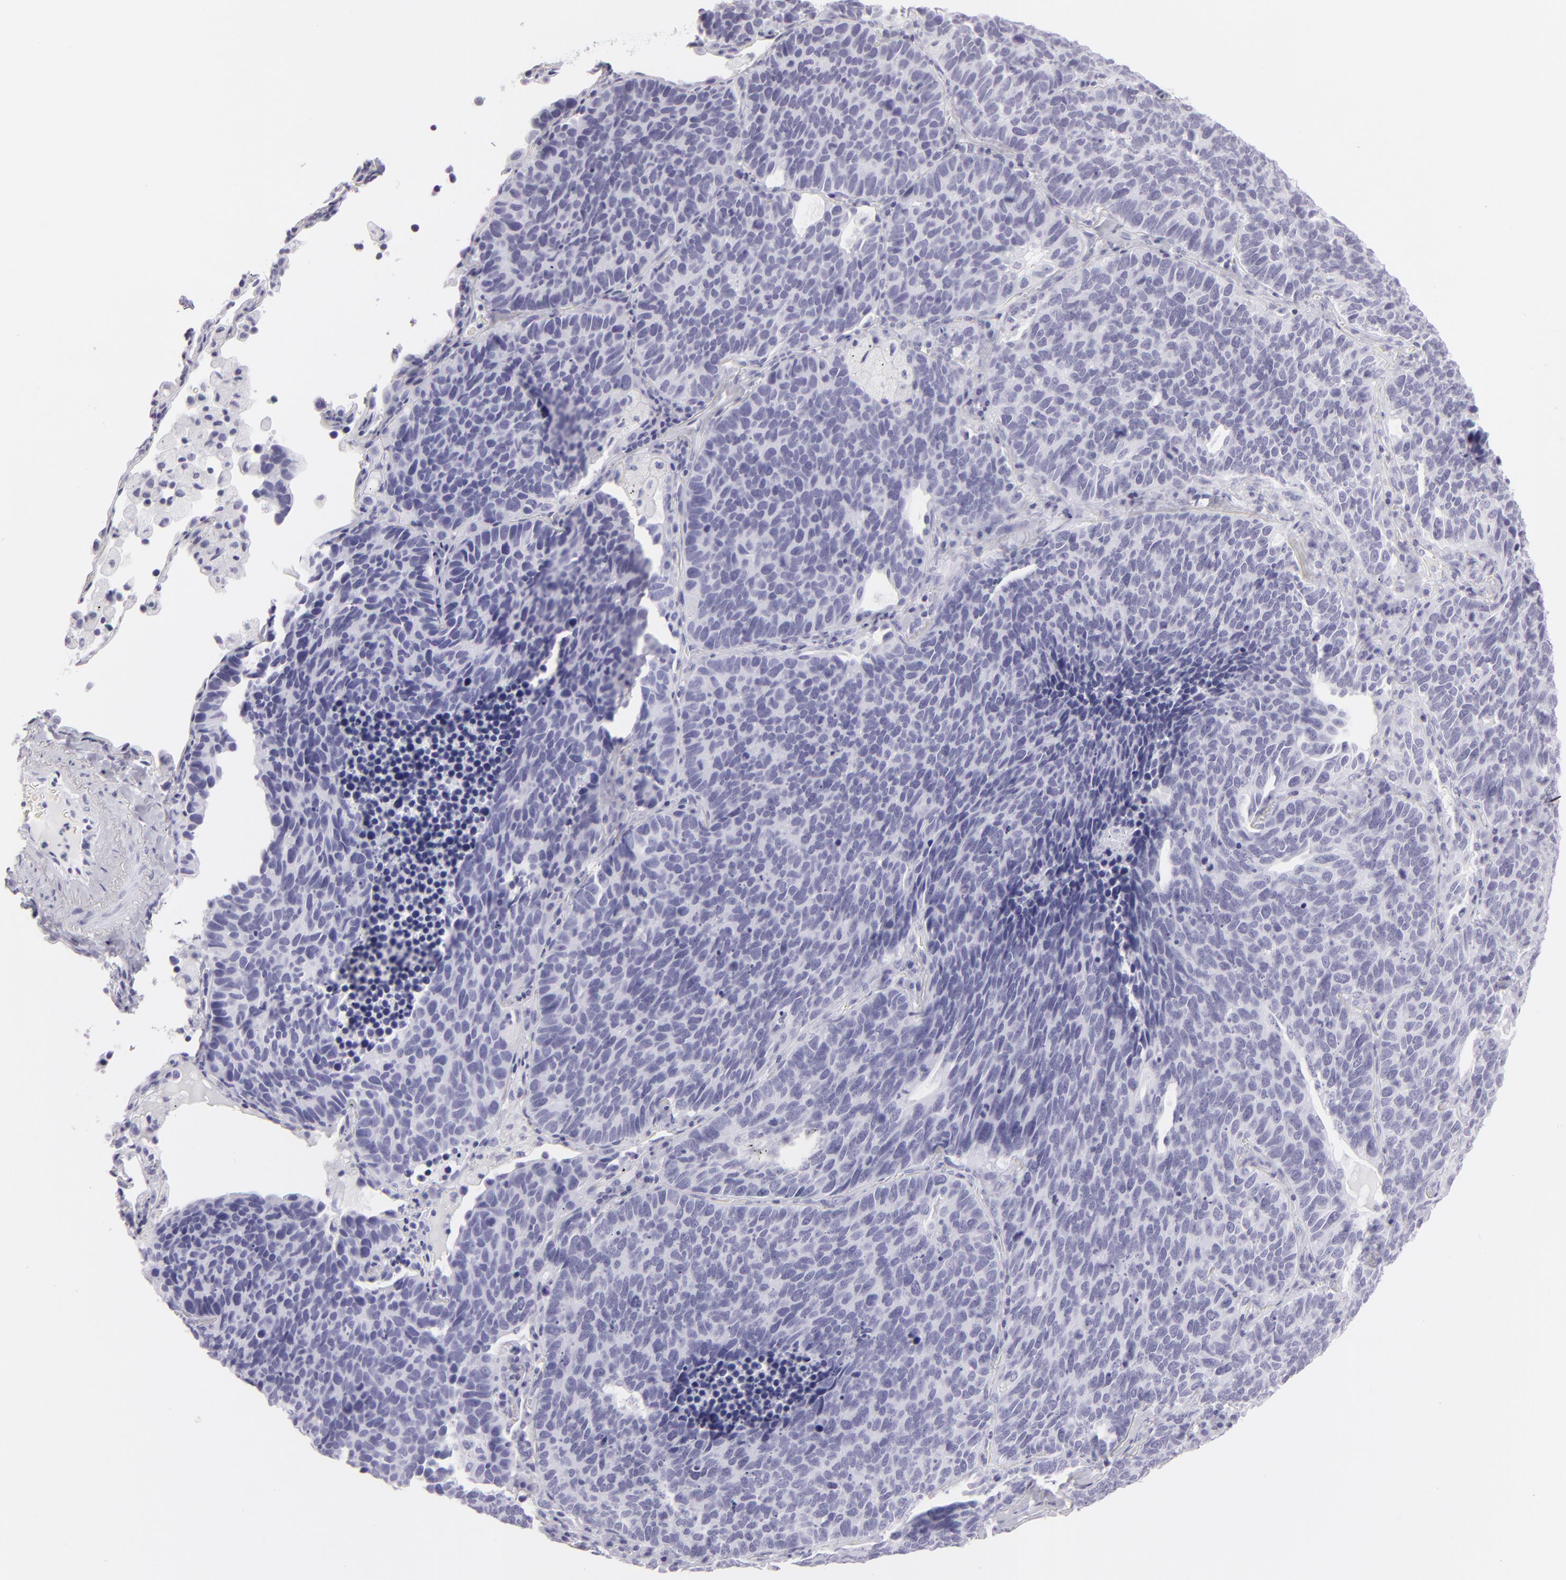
{"staining": {"intensity": "negative", "quantity": "none", "location": "none"}, "tissue": "lung cancer", "cell_type": "Tumor cells", "image_type": "cancer", "snomed": [{"axis": "morphology", "description": "Neoplasm, malignant, NOS"}, {"axis": "topography", "description": "Lung"}], "caption": "High power microscopy photomicrograph of an immunohistochemistry (IHC) image of malignant neoplasm (lung), revealing no significant staining in tumor cells. (Brightfield microscopy of DAB IHC at high magnification).", "gene": "FLG", "patient": {"sex": "female", "age": 75}}